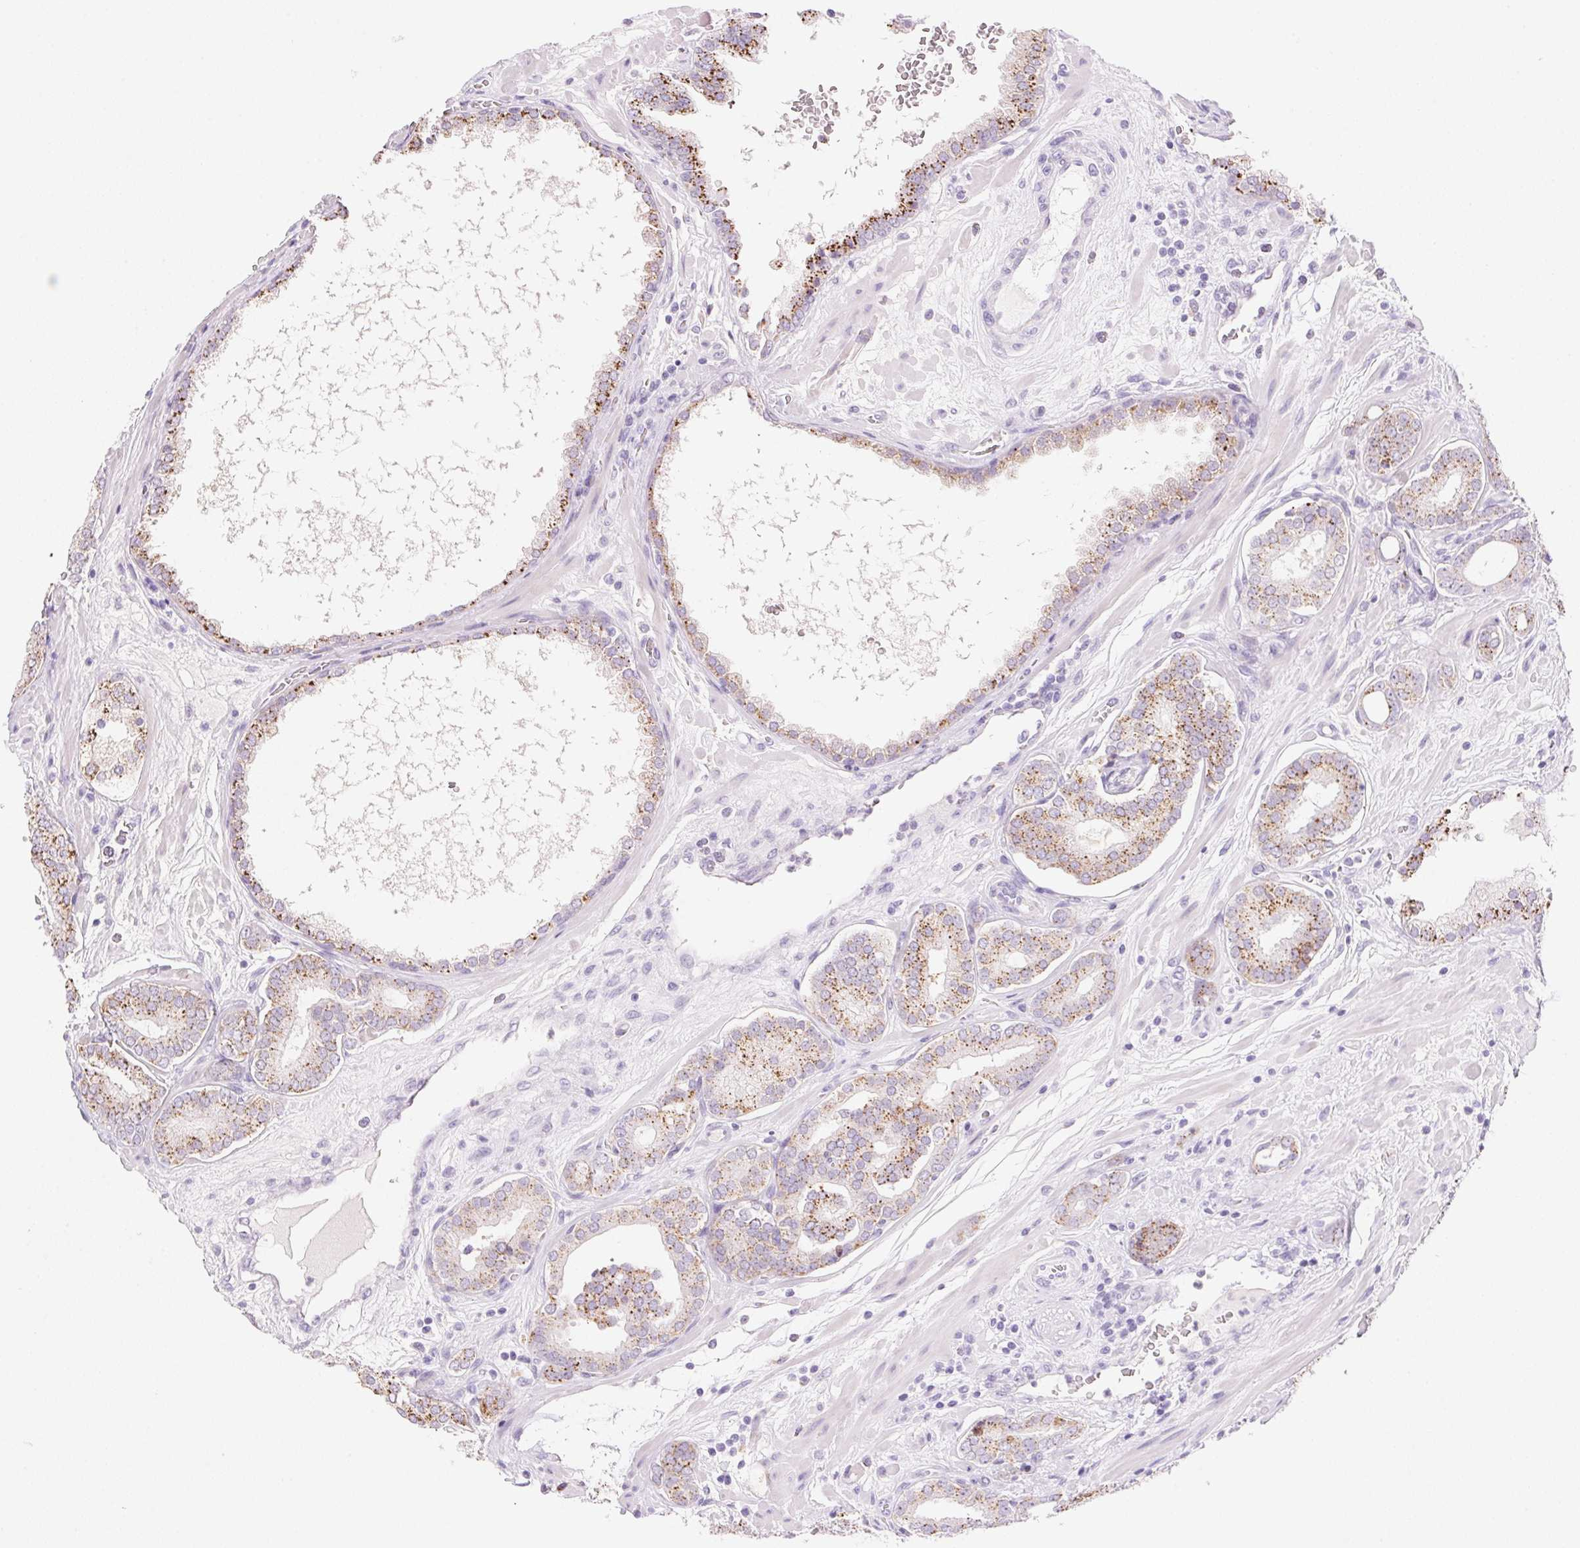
{"staining": {"intensity": "strong", "quantity": "25%-75%", "location": "cytoplasmic/membranous"}, "tissue": "prostate cancer", "cell_type": "Tumor cells", "image_type": "cancer", "snomed": [{"axis": "morphology", "description": "Adenocarcinoma, High grade"}, {"axis": "topography", "description": "Prostate"}], "caption": "Prostate cancer (high-grade adenocarcinoma) tissue displays strong cytoplasmic/membranous expression in approximately 25%-75% of tumor cells, visualized by immunohistochemistry.", "gene": "TEKT1", "patient": {"sex": "male", "age": 66}}